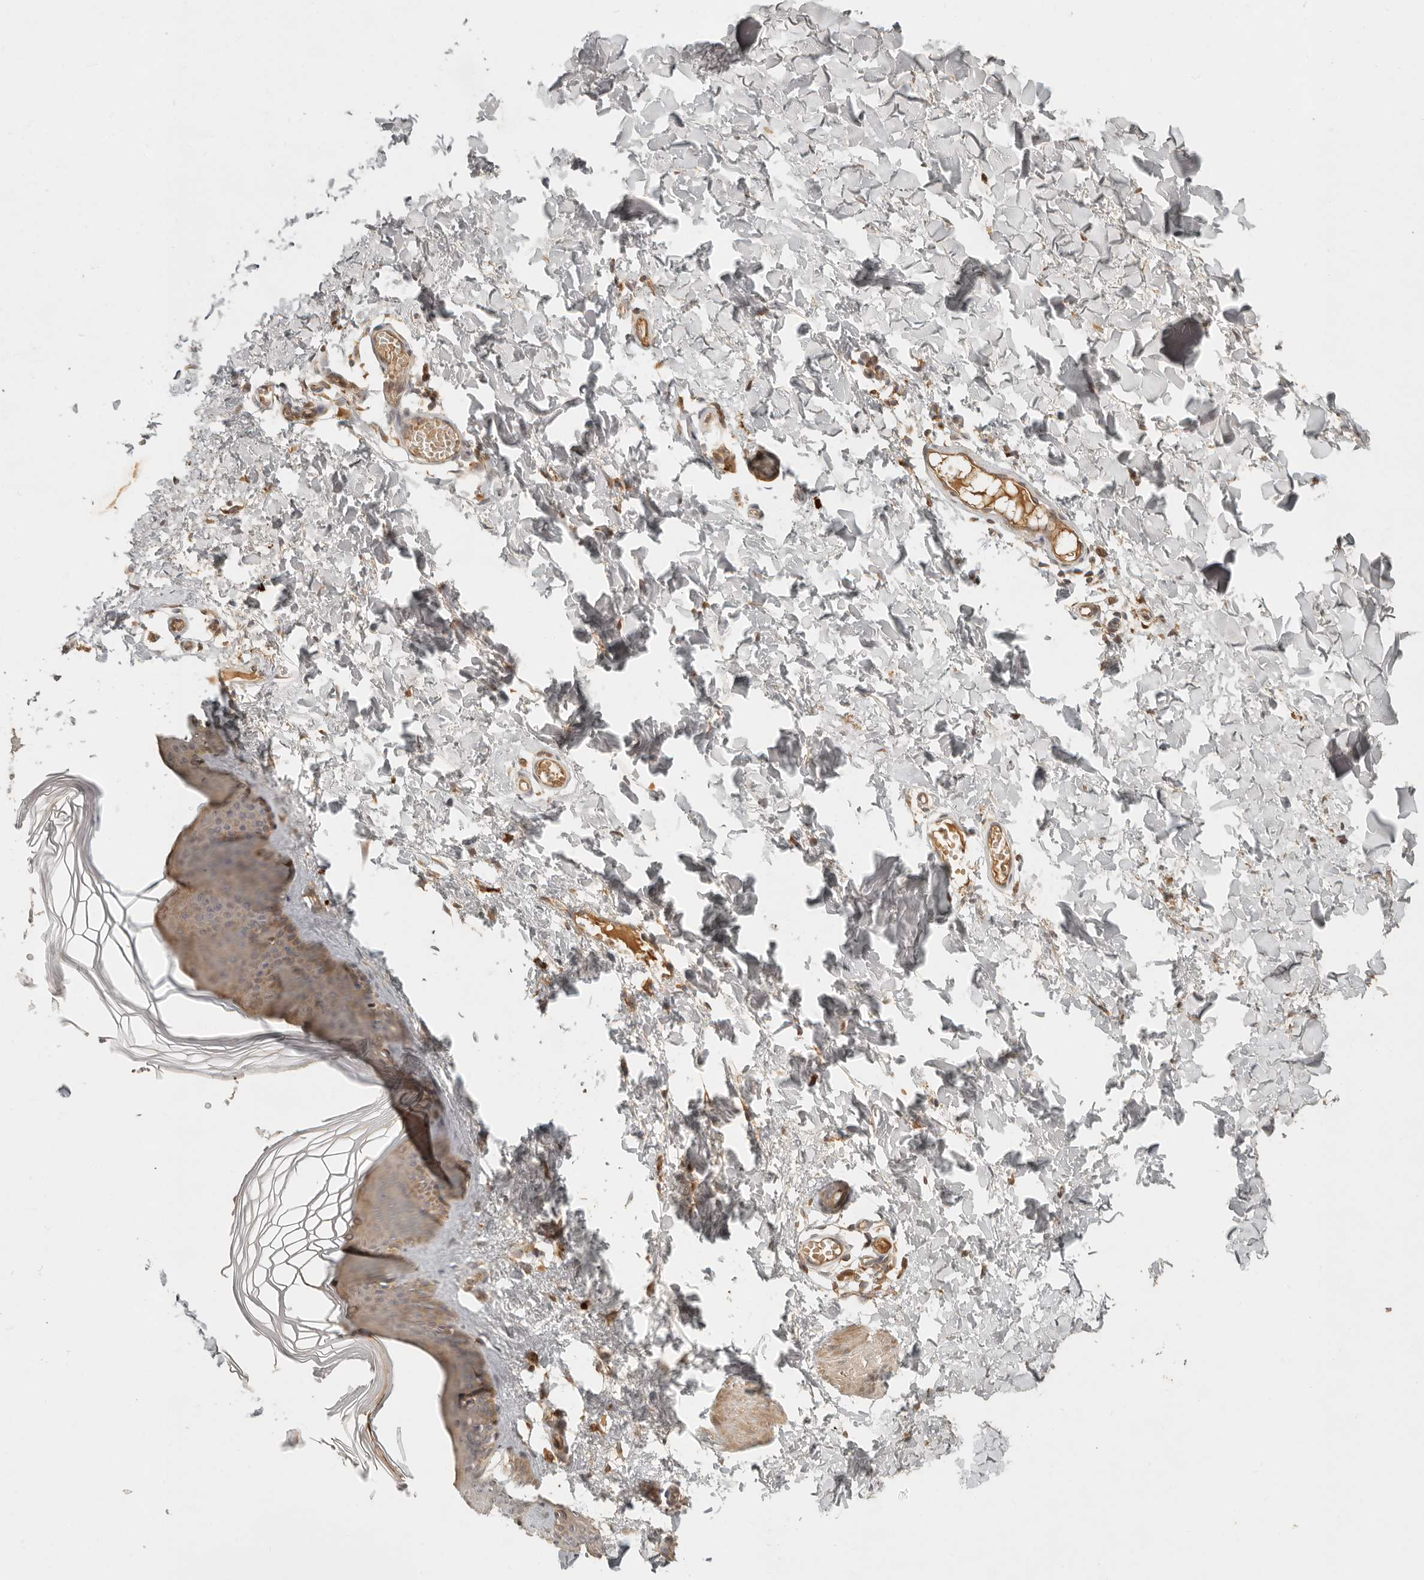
{"staining": {"intensity": "moderate", "quantity": ">75%", "location": "cytoplasmic/membranous"}, "tissue": "skin", "cell_type": "Fibroblasts", "image_type": "normal", "snomed": [{"axis": "morphology", "description": "Normal tissue, NOS"}, {"axis": "topography", "description": "Skin"}], "caption": "IHC (DAB) staining of benign skin displays moderate cytoplasmic/membranous protein staining in about >75% of fibroblasts. Nuclei are stained in blue.", "gene": "ANKRD61", "patient": {"sex": "female", "age": 27}}